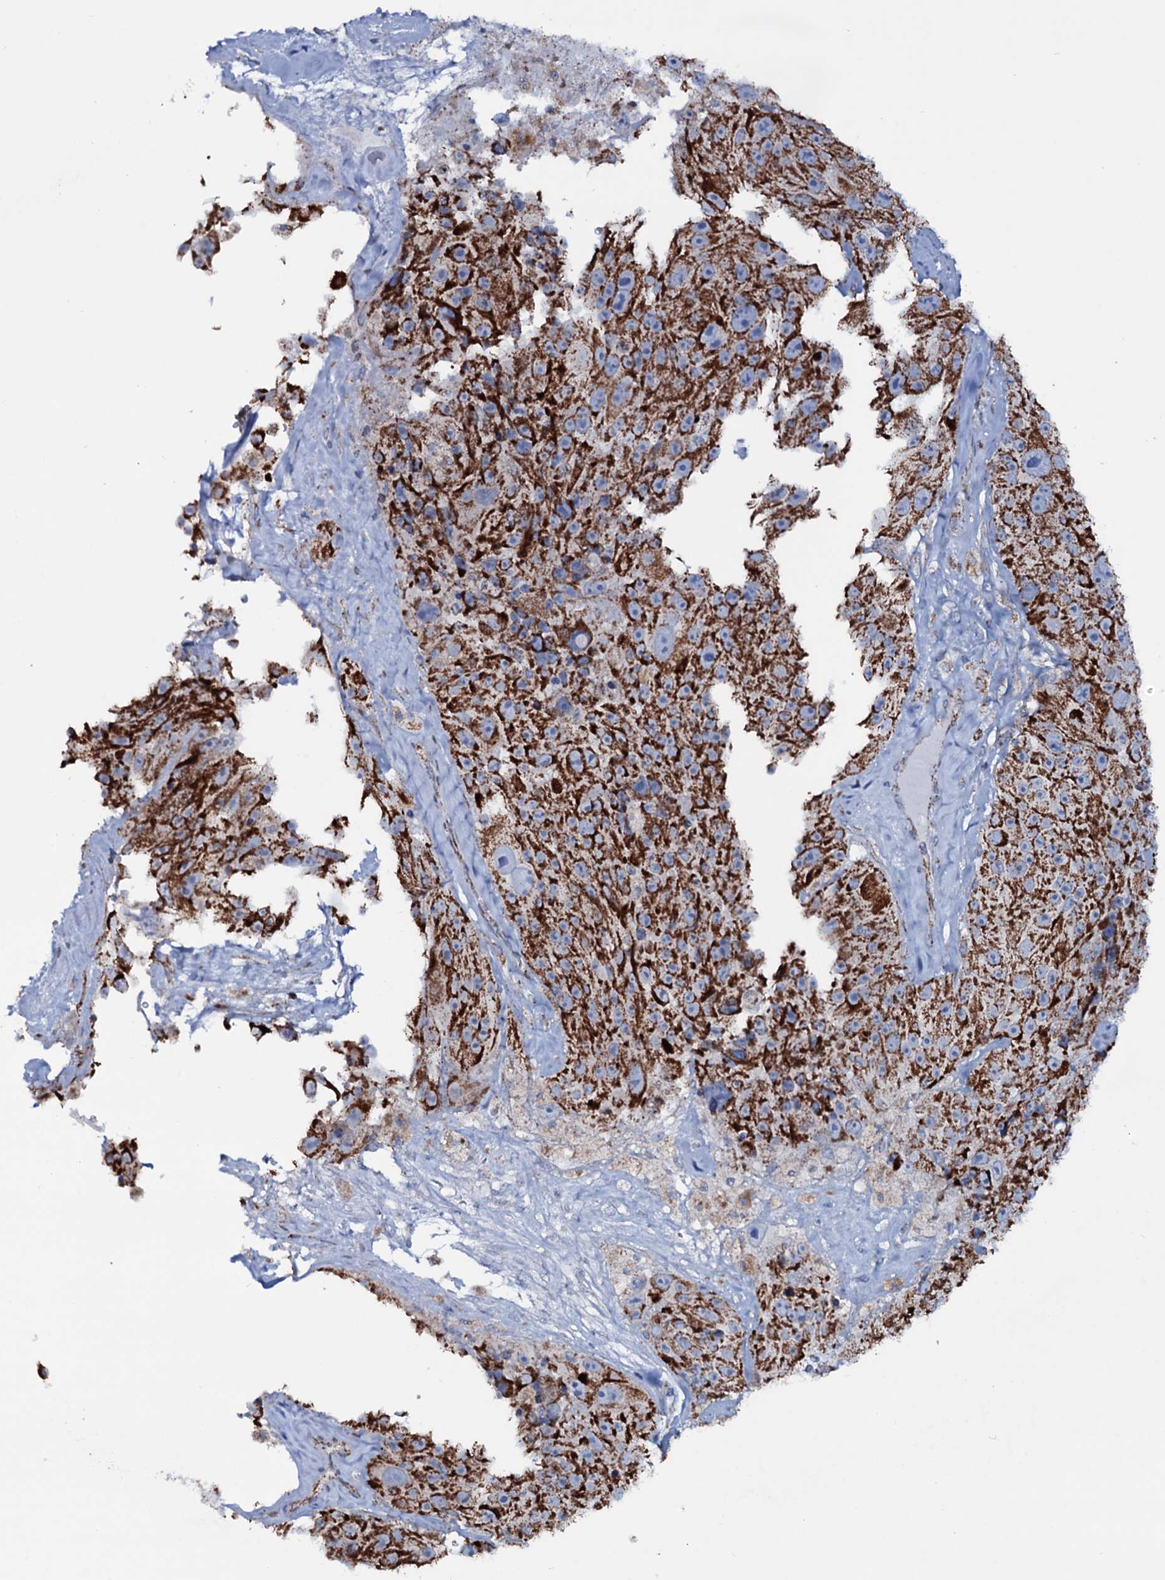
{"staining": {"intensity": "strong", "quantity": ">75%", "location": "cytoplasmic/membranous"}, "tissue": "melanoma", "cell_type": "Tumor cells", "image_type": "cancer", "snomed": [{"axis": "morphology", "description": "Malignant melanoma, Metastatic site"}, {"axis": "topography", "description": "Lymph node"}], "caption": "A brown stain shows strong cytoplasmic/membranous positivity of a protein in melanoma tumor cells. (Stains: DAB (3,3'-diaminobenzidine) in brown, nuclei in blue, Microscopy: brightfield microscopy at high magnification).", "gene": "MRPS35", "patient": {"sex": "male", "age": 62}}